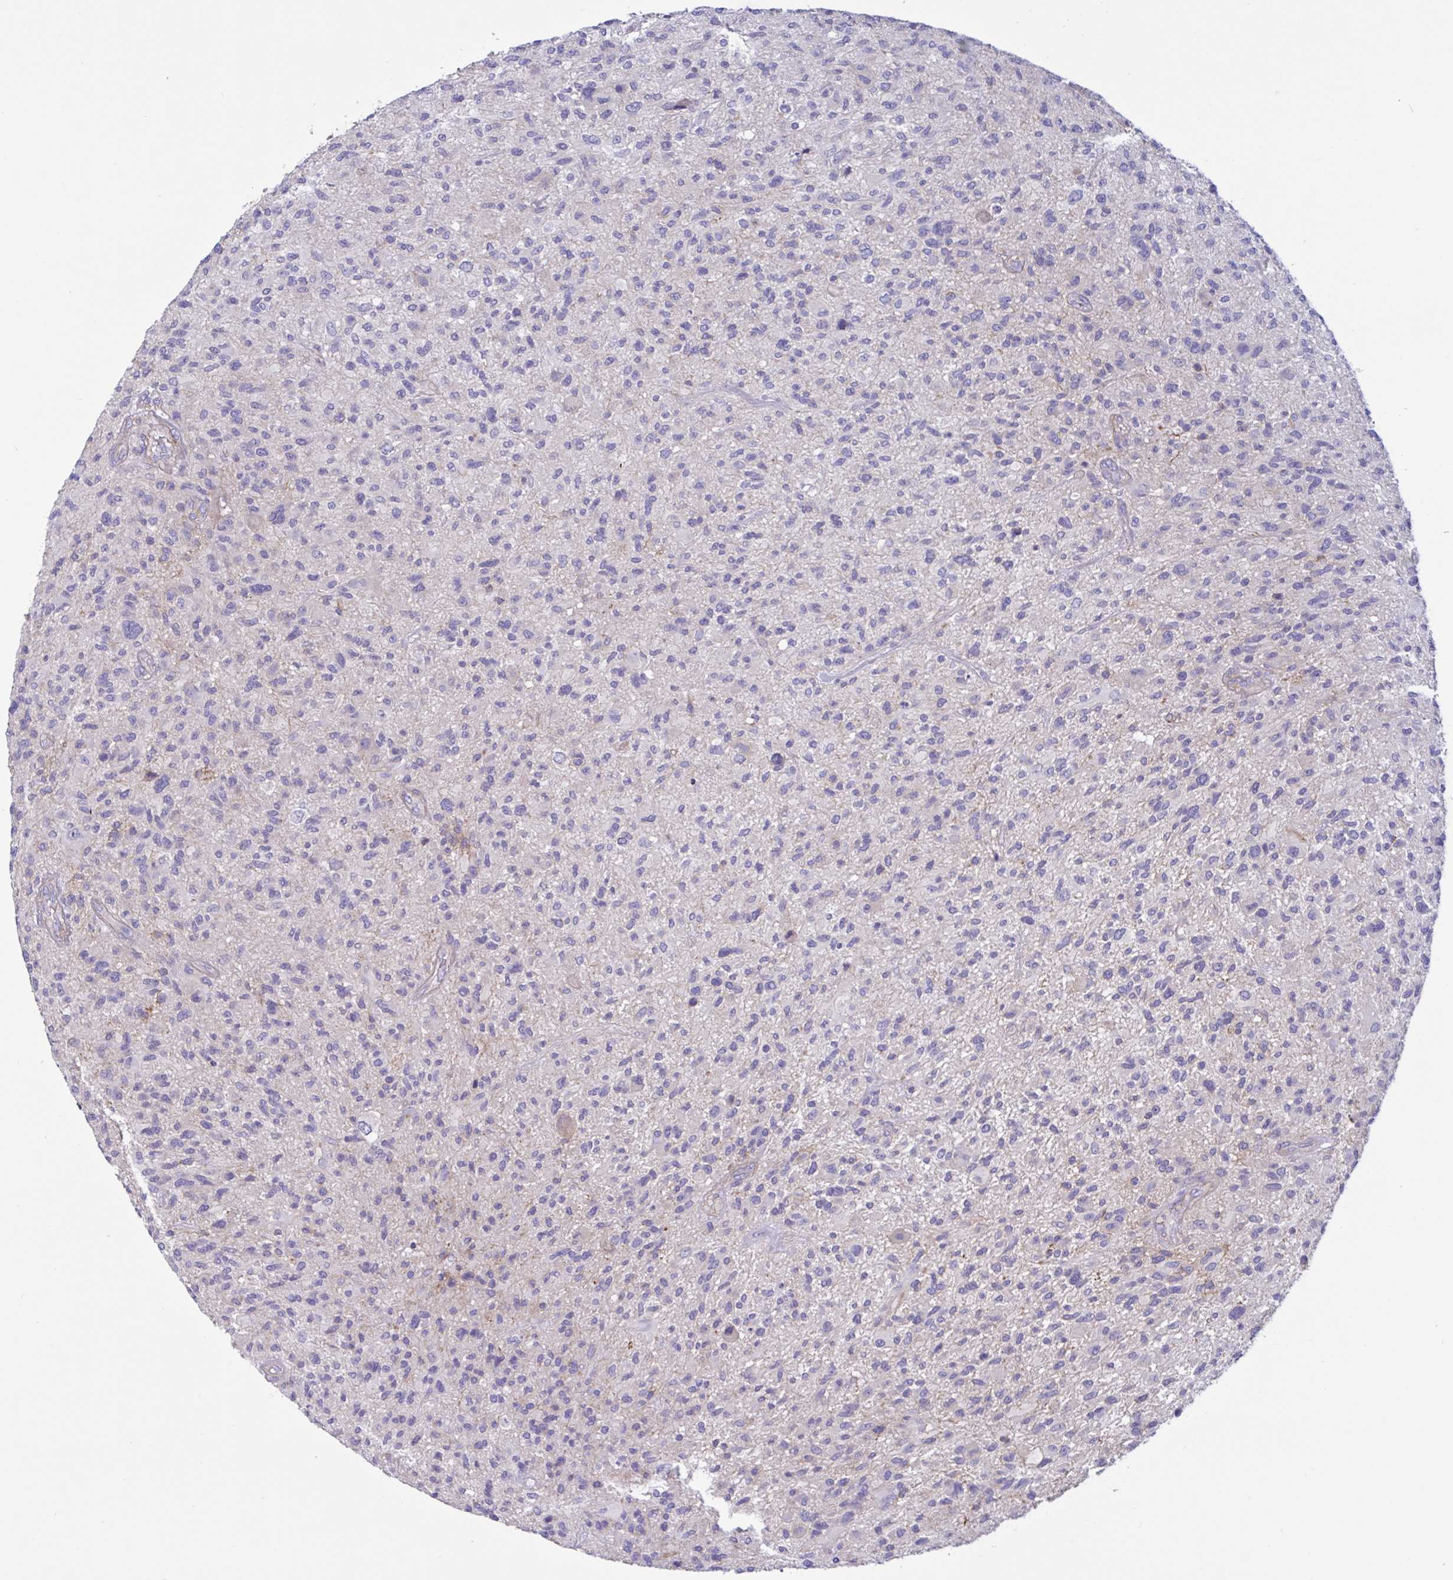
{"staining": {"intensity": "negative", "quantity": "none", "location": "none"}, "tissue": "glioma", "cell_type": "Tumor cells", "image_type": "cancer", "snomed": [{"axis": "morphology", "description": "Glioma, malignant, High grade"}, {"axis": "topography", "description": "Brain"}], "caption": "Human glioma stained for a protein using IHC displays no staining in tumor cells.", "gene": "SLC66A1", "patient": {"sex": "male", "age": 47}}